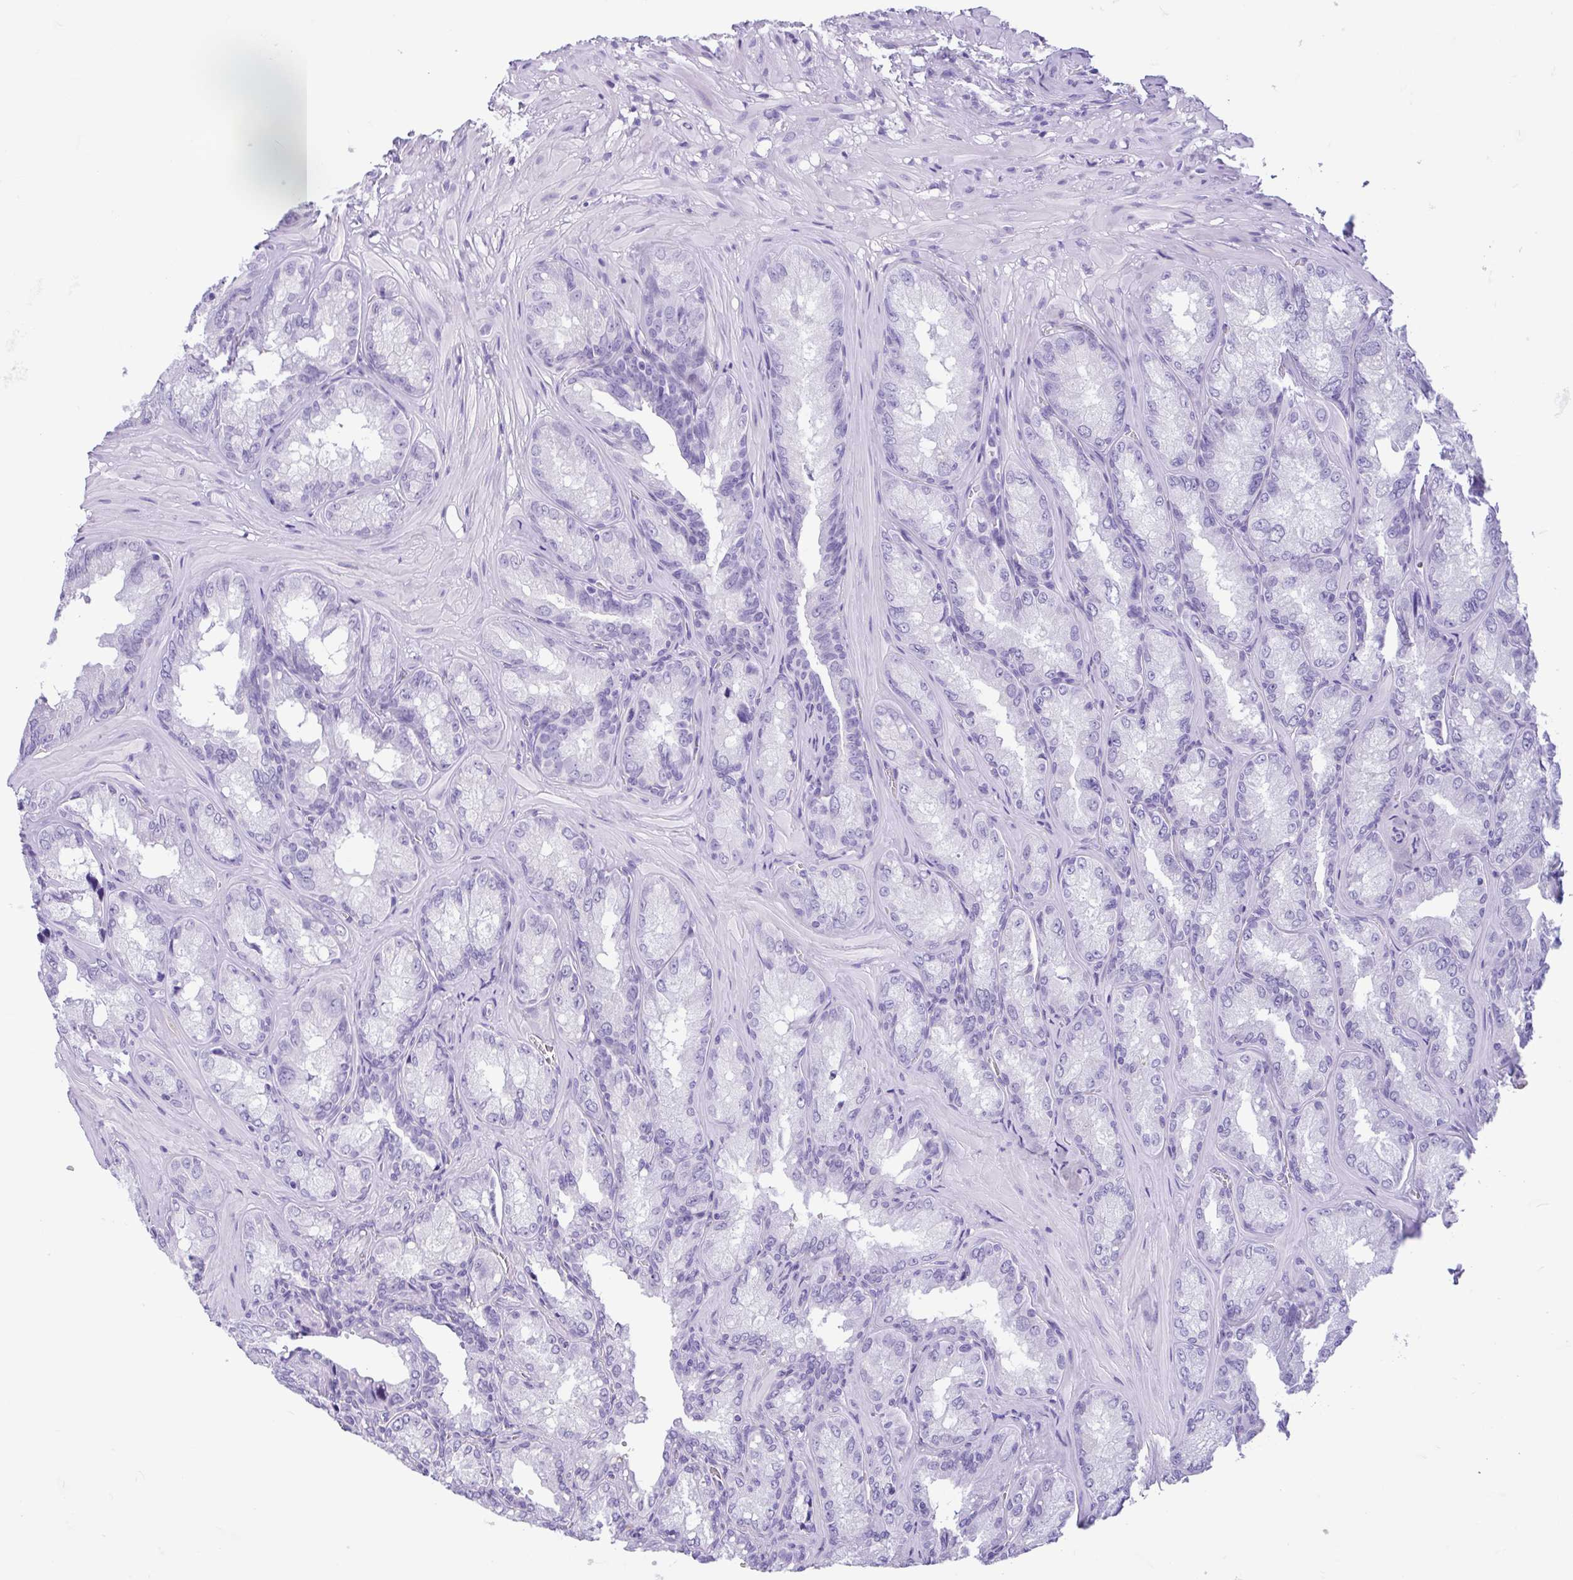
{"staining": {"intensity": "negative", "quantity": "none", "location": "none"}, "tissue": "seminal vesicle", "cell_type": "Glandular cells", "image_type": "normal", "snomed": [{"axis": "morphology", "description": "Normal tissue, NOS"}, {"axis": "topography", "description": "Seminal veicle"}], "caption": "IHC of unremarkable seminal vesicle demonstrates no expression in glandular cells. (DAB (3,3'-diaminobenzidine) immunohistochemistry (IHC) with hematoxylin counter stain).", "gene": "ENSG00000274792", "patient": {"sex": "male", "age": 47}}